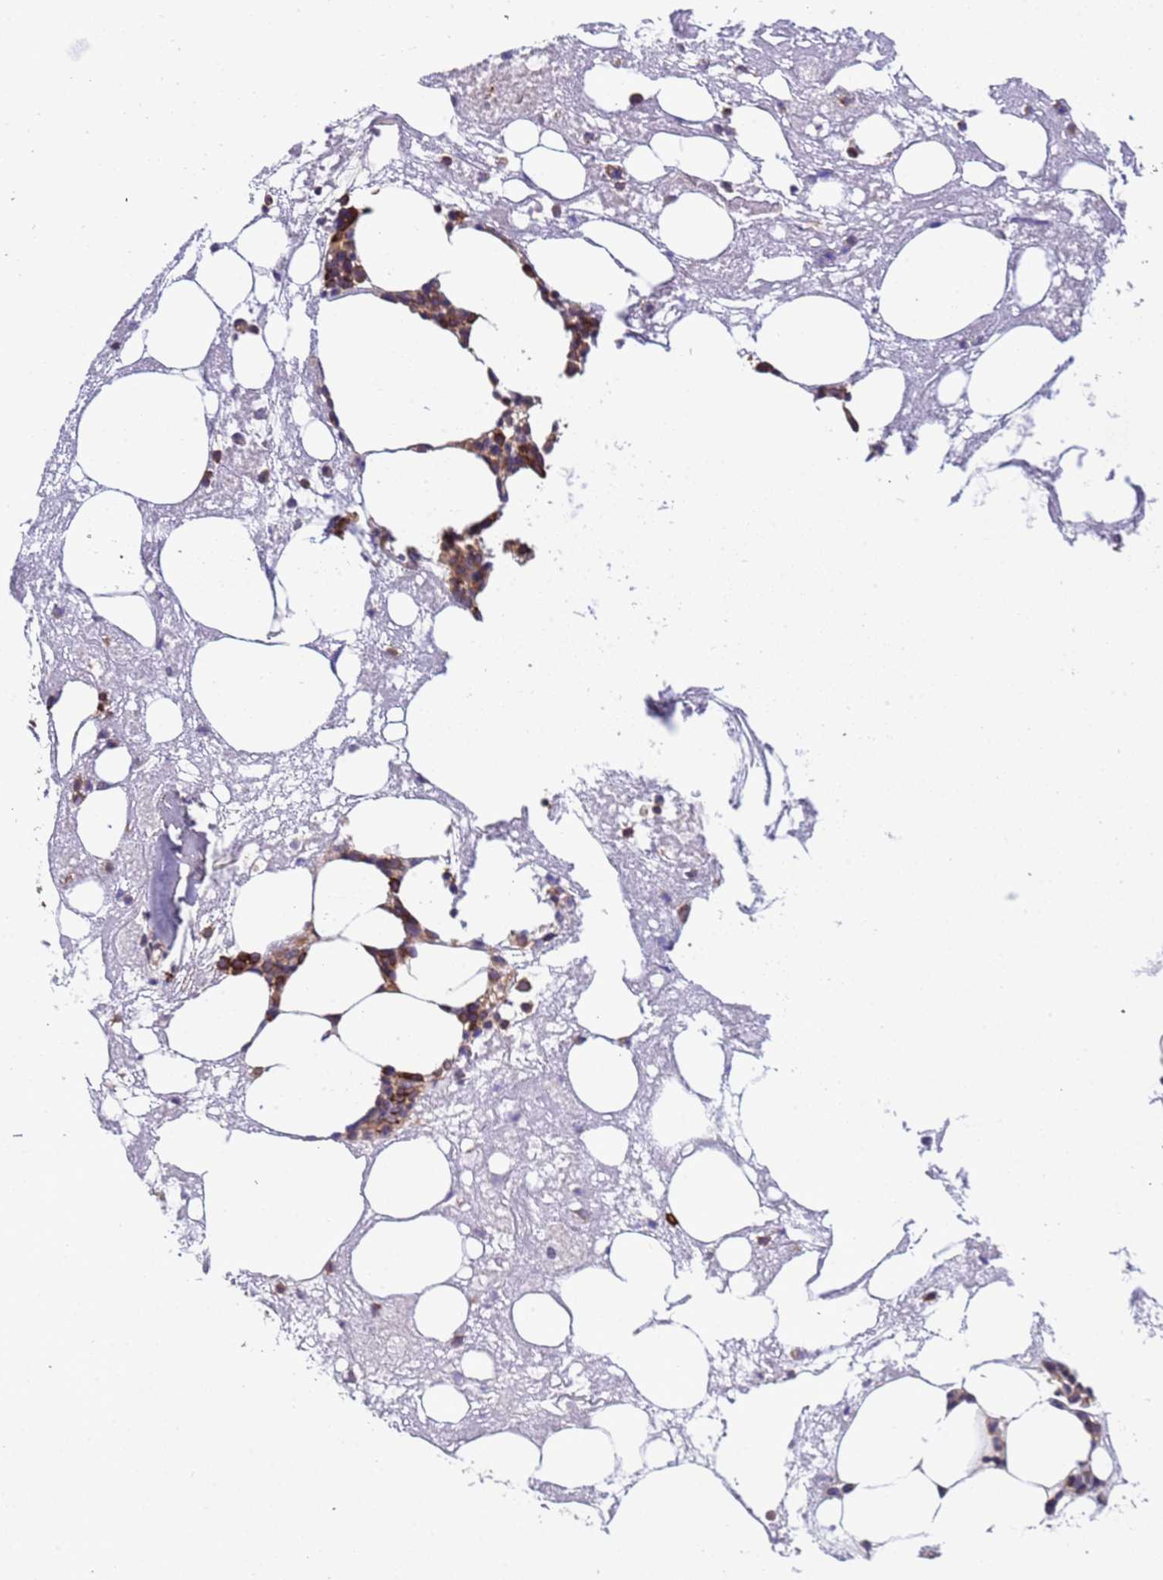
{"staining": {"intensity": "strong", "quantity": "25%-75%", "location": "cytoplasmic/membranous"}, "tissue": "bone marrow", "cell_type": "Hematopoietic cells", "image_type": "normal", "snomed": [{"axis": "morphology", "description": "Normal tissue, NOS"}, {"axis": "topography", "description": "Bone marrow"}], "caption": "A micrograph of bone marrow stained for a protein reveals strong cytoplasmic/membranous brown staining in hematopoietic cells. (brown staining indicates protein expression, while blue staining denotes nuclei).", "gene": "RPL36", "patient": {"sex": "male", "age": 78}}